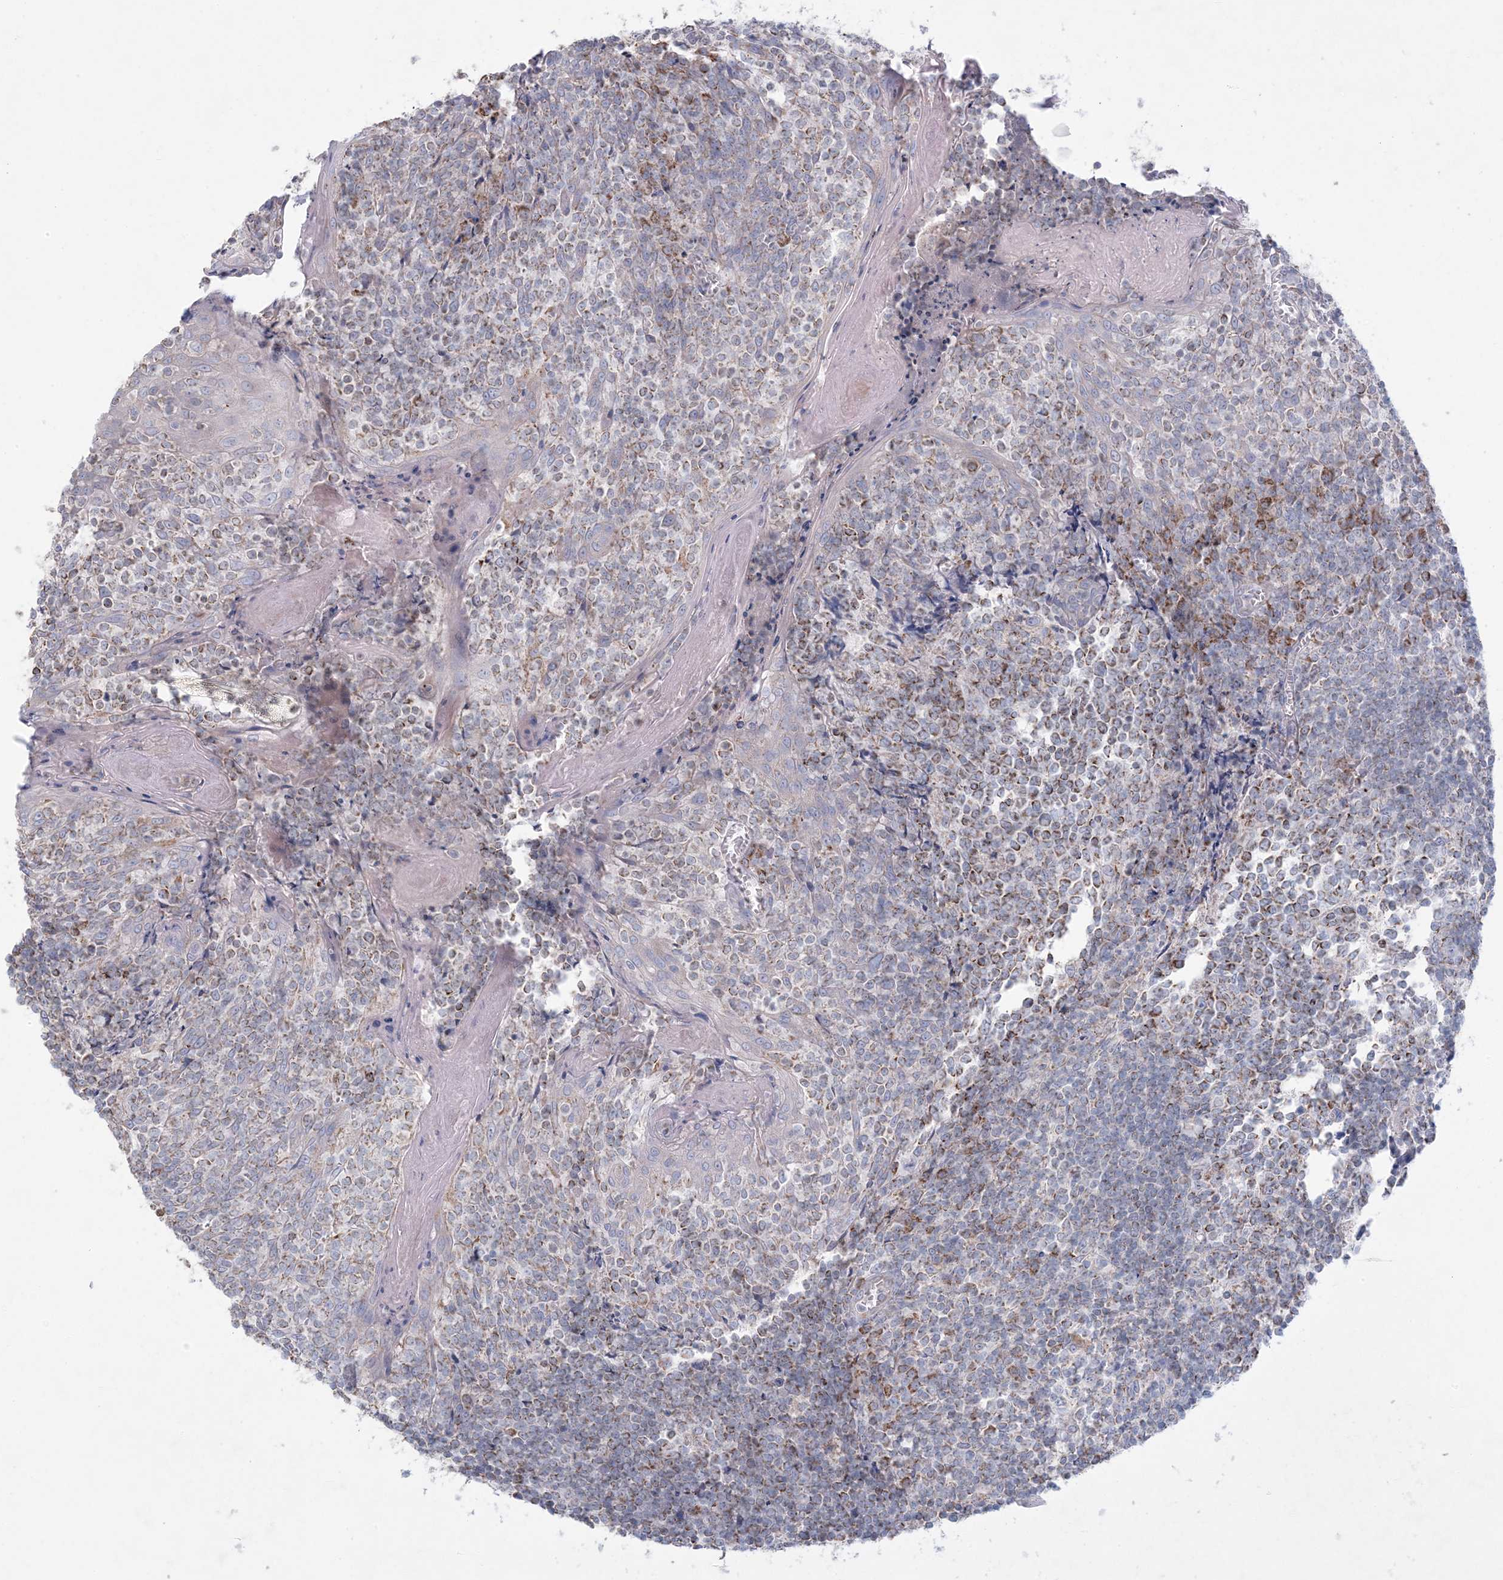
{"staining": {"intensity": "strong", "quantity": "25%-75%", "location": "cytoplasmic/membranous"}, "tissue": "tonsil", "cell_type": "Germinal center cells", "image_type": "normal", "snomed": [{"axis": "morphology", "description": "Normal tissue, NOS"}, {"axis": "topography", "description": "Tonsil"}], "caption": "DAB (3,3'-diaminobenzidine) immunohistochemical staining of unremarkable tonsil shows strong cytoplasmic/membranous protein staining in approximately 25%-75% of germinal center cells. The protein is stained brown, and the nuclei are stained in blue (DAB IHC with brightfield microscopy, high magnification).", "gene": "KCTD6", "patient": {"sex": "female", "age": 19}}